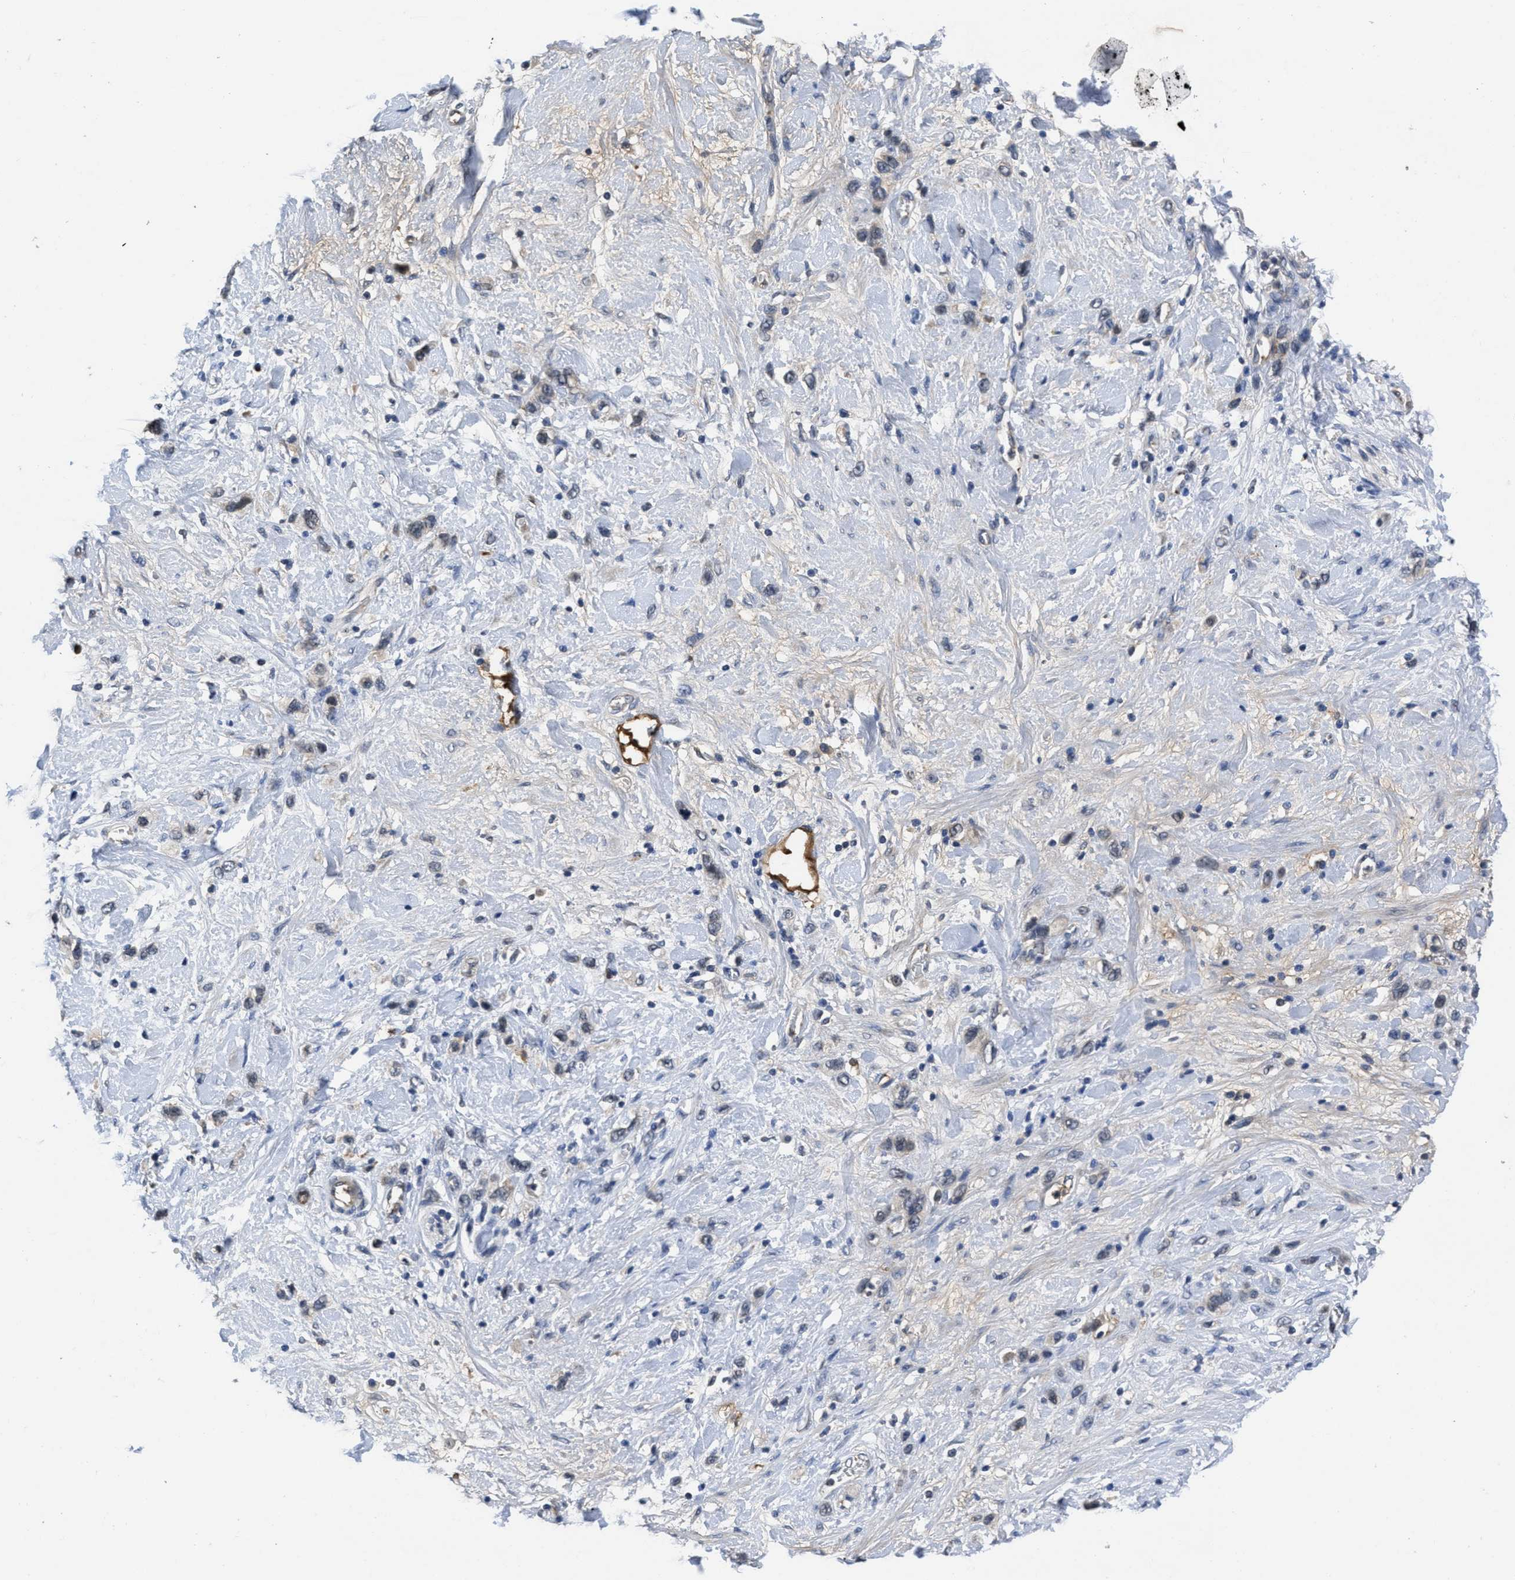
{"staining": {"intensity": "negative", "quantity": "none", "location": "none"}, "tissue": "stomach cancer", "cell_type": "Tumor cells", "image_type": "cancer", "snomed": [{"axis": "morphology", "description": "Adenocarcinoma, NOS"}, {"axis": "morphology", "description": "Adenocarcinoma, High grade"}, {"axis": "topography", "description": "Stomach, upper"}, {"axis": "topography", "description": "Stomach, lower"}], "caption": "This is an immunohistochemistry (IHC) micrograph of adenocarcinoma (high-grade) (stomach). There is no expression in tumor cells.", "gene": "ANGPT1", "patient": {"sex": "female", "age": 65}}